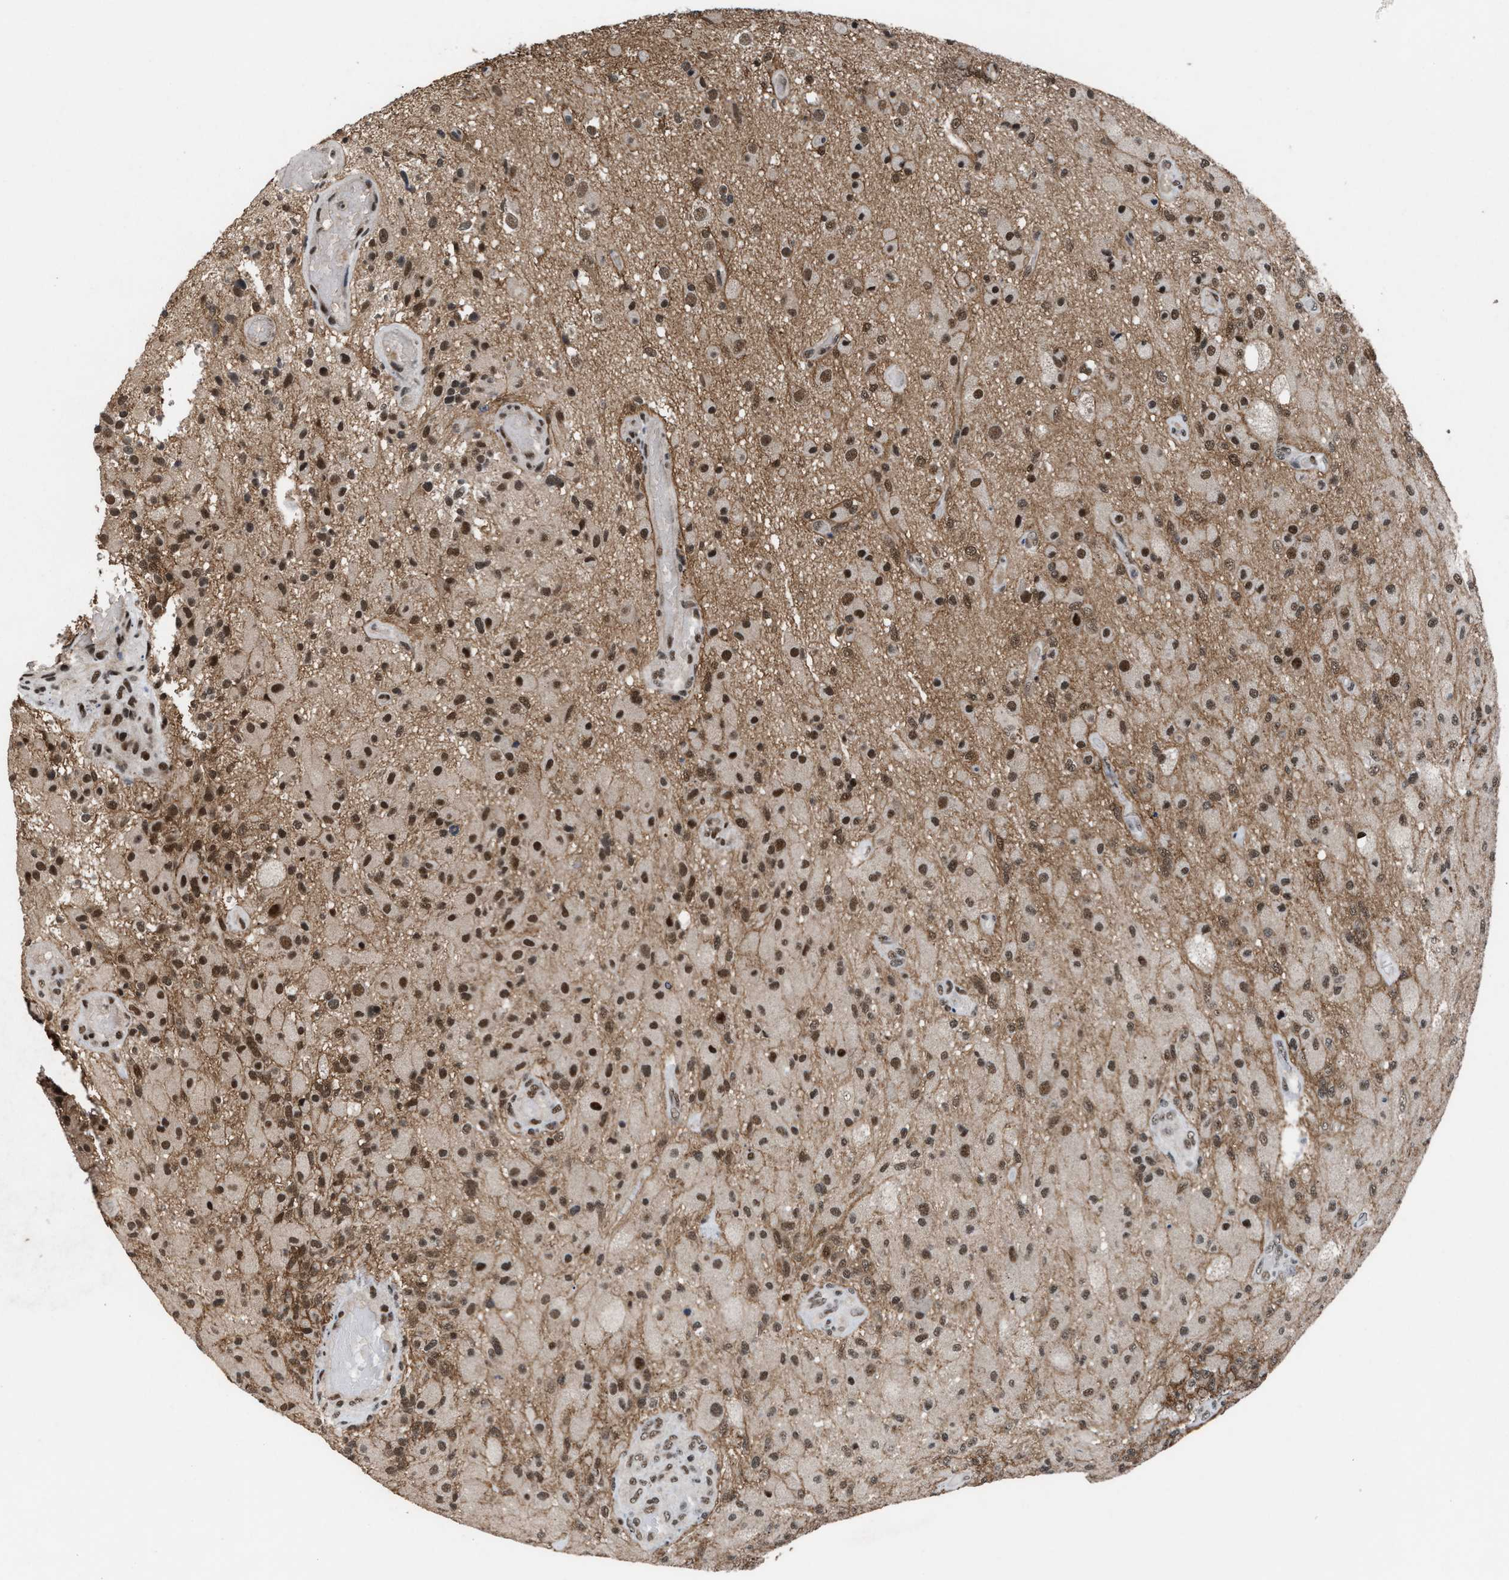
{"staining": {"intensity": "strong", "quantity": ">75%", "location": "nuclear"}, "tissue": "glioma", "cell_type": "Tumor cells", "image_type": "cancer", "snomed": [{"axis": "morphology", "description": "Normal tissue, NOS"}, {"axis": "morphology", "description": "Glioma, malignant, High grade"}, {"axis": "topography", "description": "Cerebral cortex"}], "caption": "There is high levels of strong nuclear staining in tumor cells of malignant high-grade glioma, as demonstrated by immunohistochemical staining (brown color).", "gene": "PRPF4", "patient": {"sex": "male", "age": 77}}